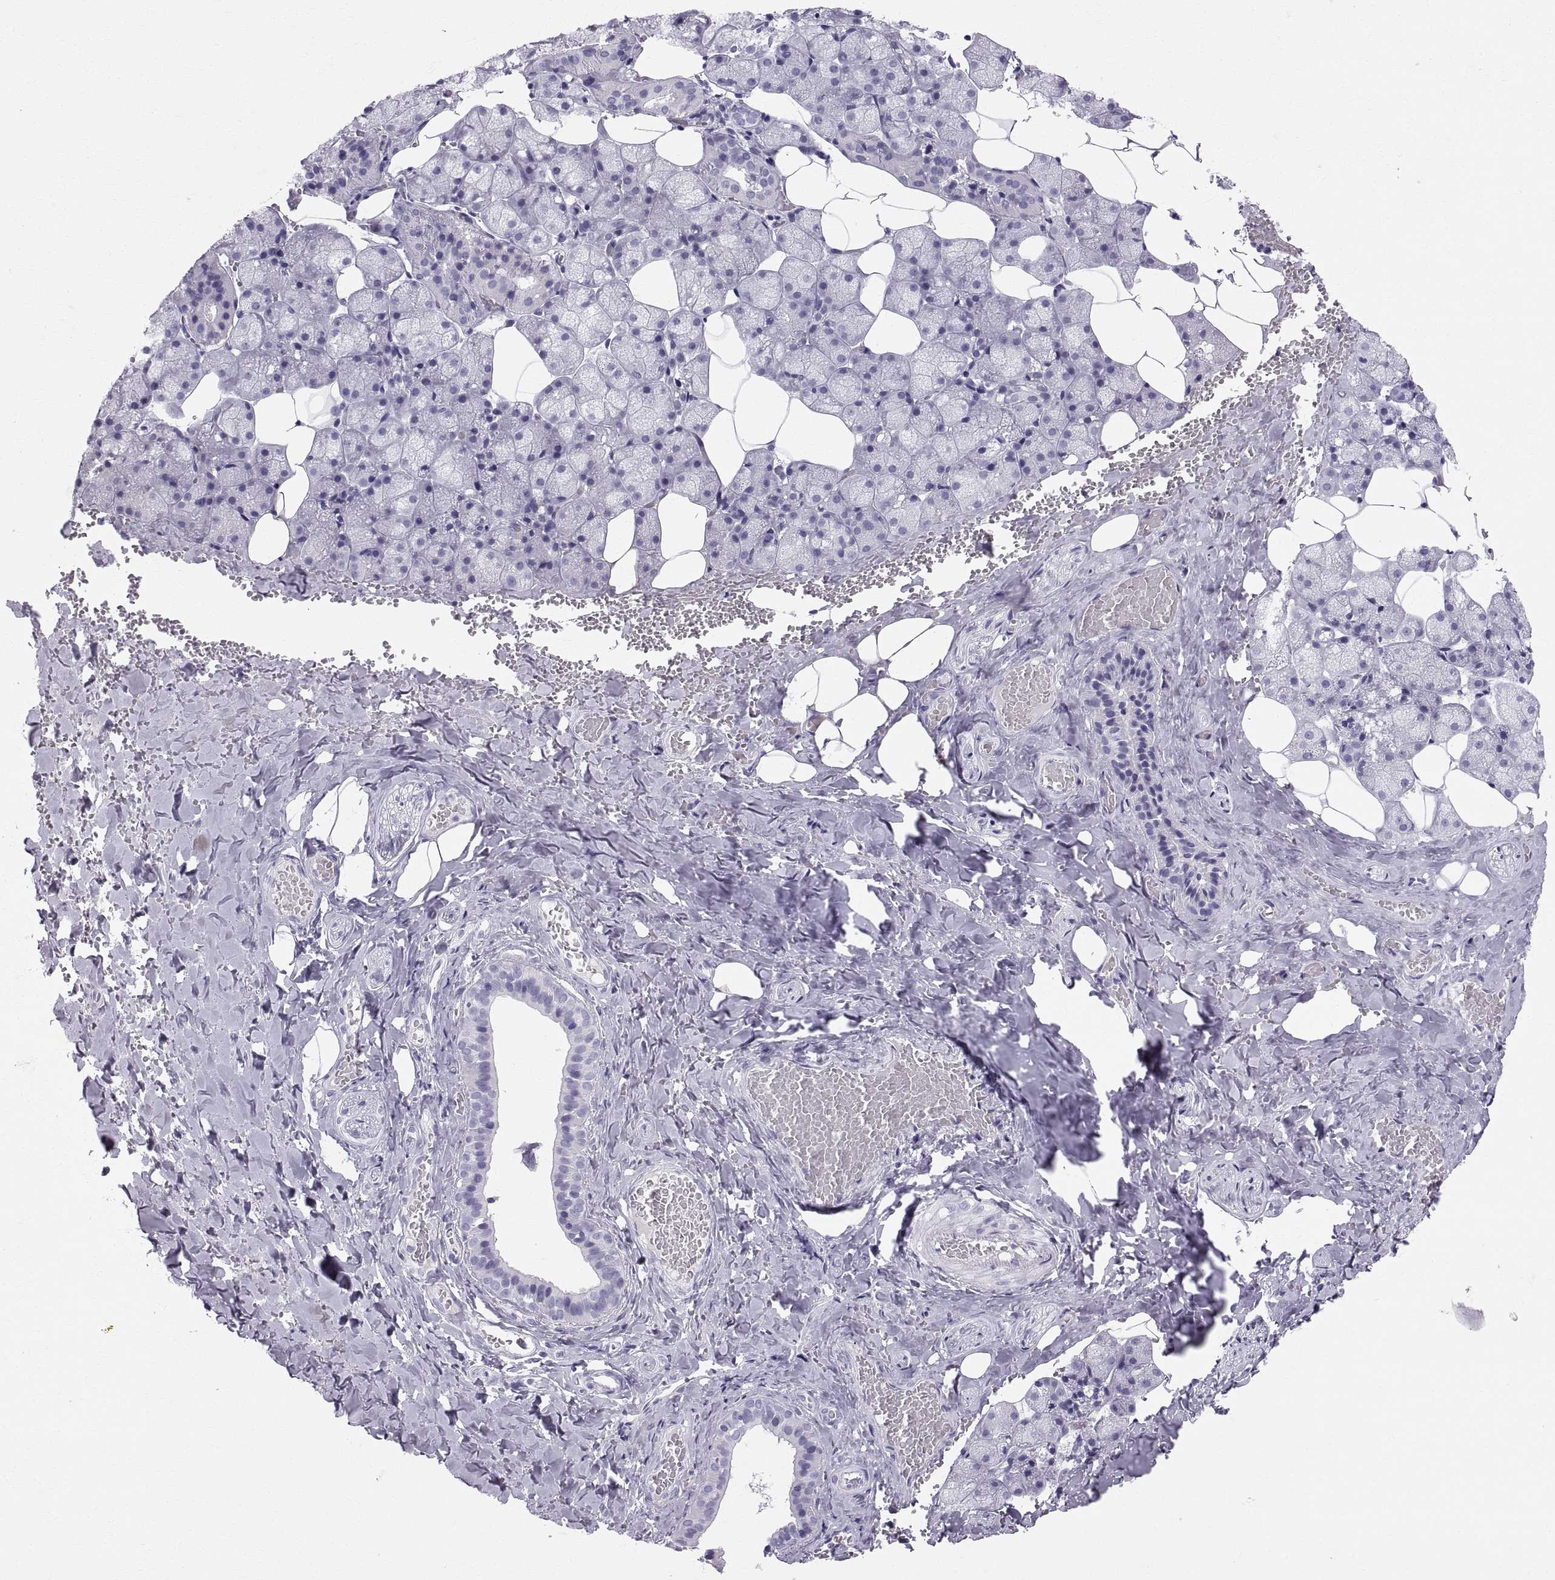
{"staining": {"intensity": "negative", "quantity": "none", "location": "none"}, "tissue": "salivary gland", "cell_type": "Glandular cells", "image_type": "normal", "snomed": [{"axis": "morphology", "description": "Normal tissue, NOS"}, {"axis": "topography", "description": "Salivary gland"}], "caption": "DAB immunohistochemical staining of unremarkable human salivary gland demonstrates no significant staining in glandular cells.", "gene": "SLC22A6", "patient": {"sex": "male", "age": 38}}